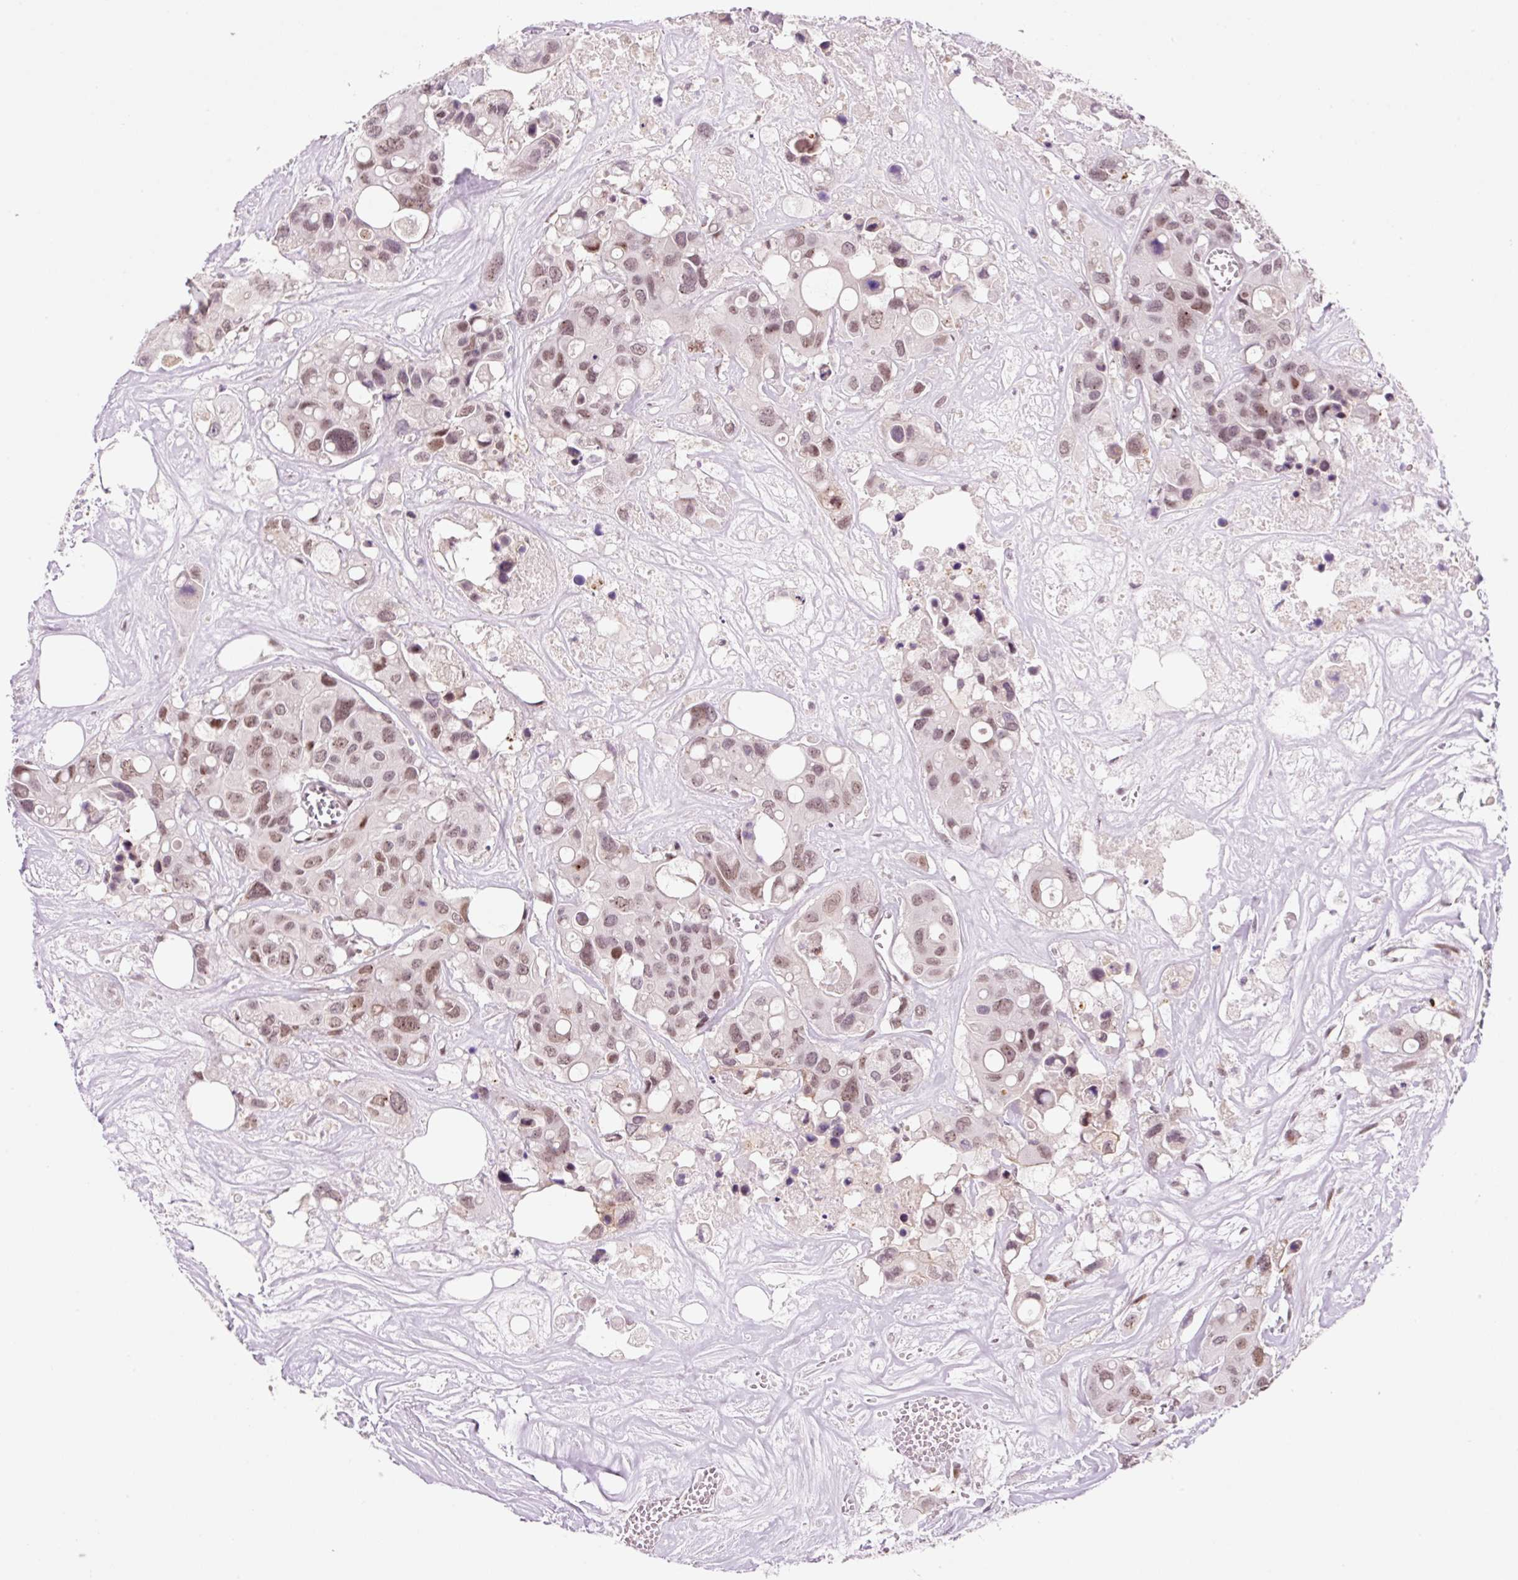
{"staining": {"intensity": "moderate", "quantity": ">75%", "location": "nuclear"}, "tissue": "colorectal cancer", "cell_type": "Tumor cells", "image_type": "cancer", "snomed": [{"axis": "morphology", "description": "Adenocarcinoma, NOS"}, {"axis": "topography", "description": "Colon"}], "caption": "DAB (3,3'-diaminobenzidine) immunohistochemical staining of human colorectal cancer (adenocarcinoma) shows moderate nuclear protein positivity in approximately >75% of tumor cells. The staining was performed using DAB, with brown indicating positive protein expression. Nuclei are stained blue with hematoxylin.", "gene": "CCNL2", "patient": {"sex": "male", "age": 77}}